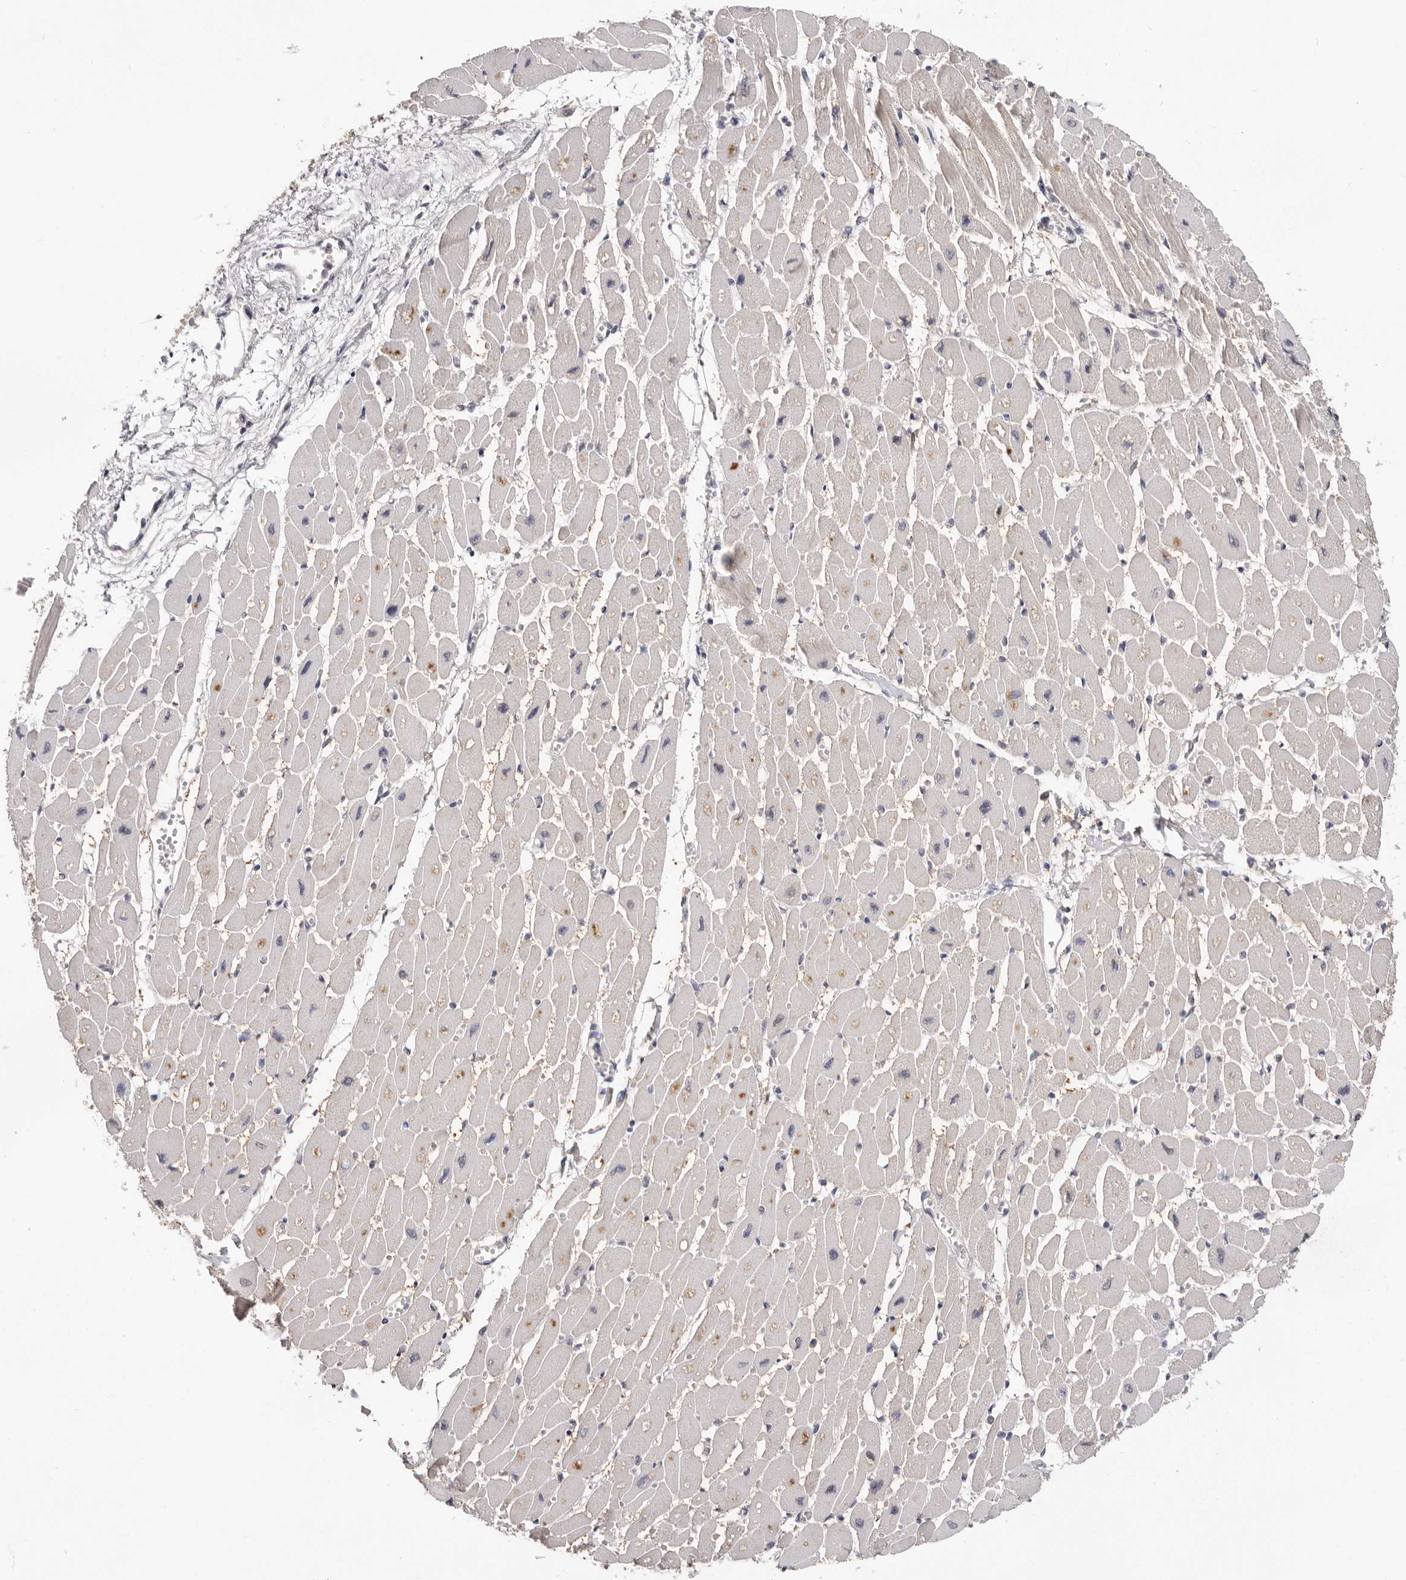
{"staining": {"intensity": "negative", "quantity": "none", "location": "none"}, "tissue": "heart muscle", "cell_type": "Cardiomyocytes", "image_type": "normal", "snomed": [{"axis": "morphology", "description": "Normal tissue, NOS"}, {"axis": "topography", "description": "Heart"}], "caption": "Cardiomyocytes show no significant protein expression in normal heart muscle. Nuclei are stained in blue.", "gene": "DOP1A", "patient": {"sex": "female", "age": 54}}